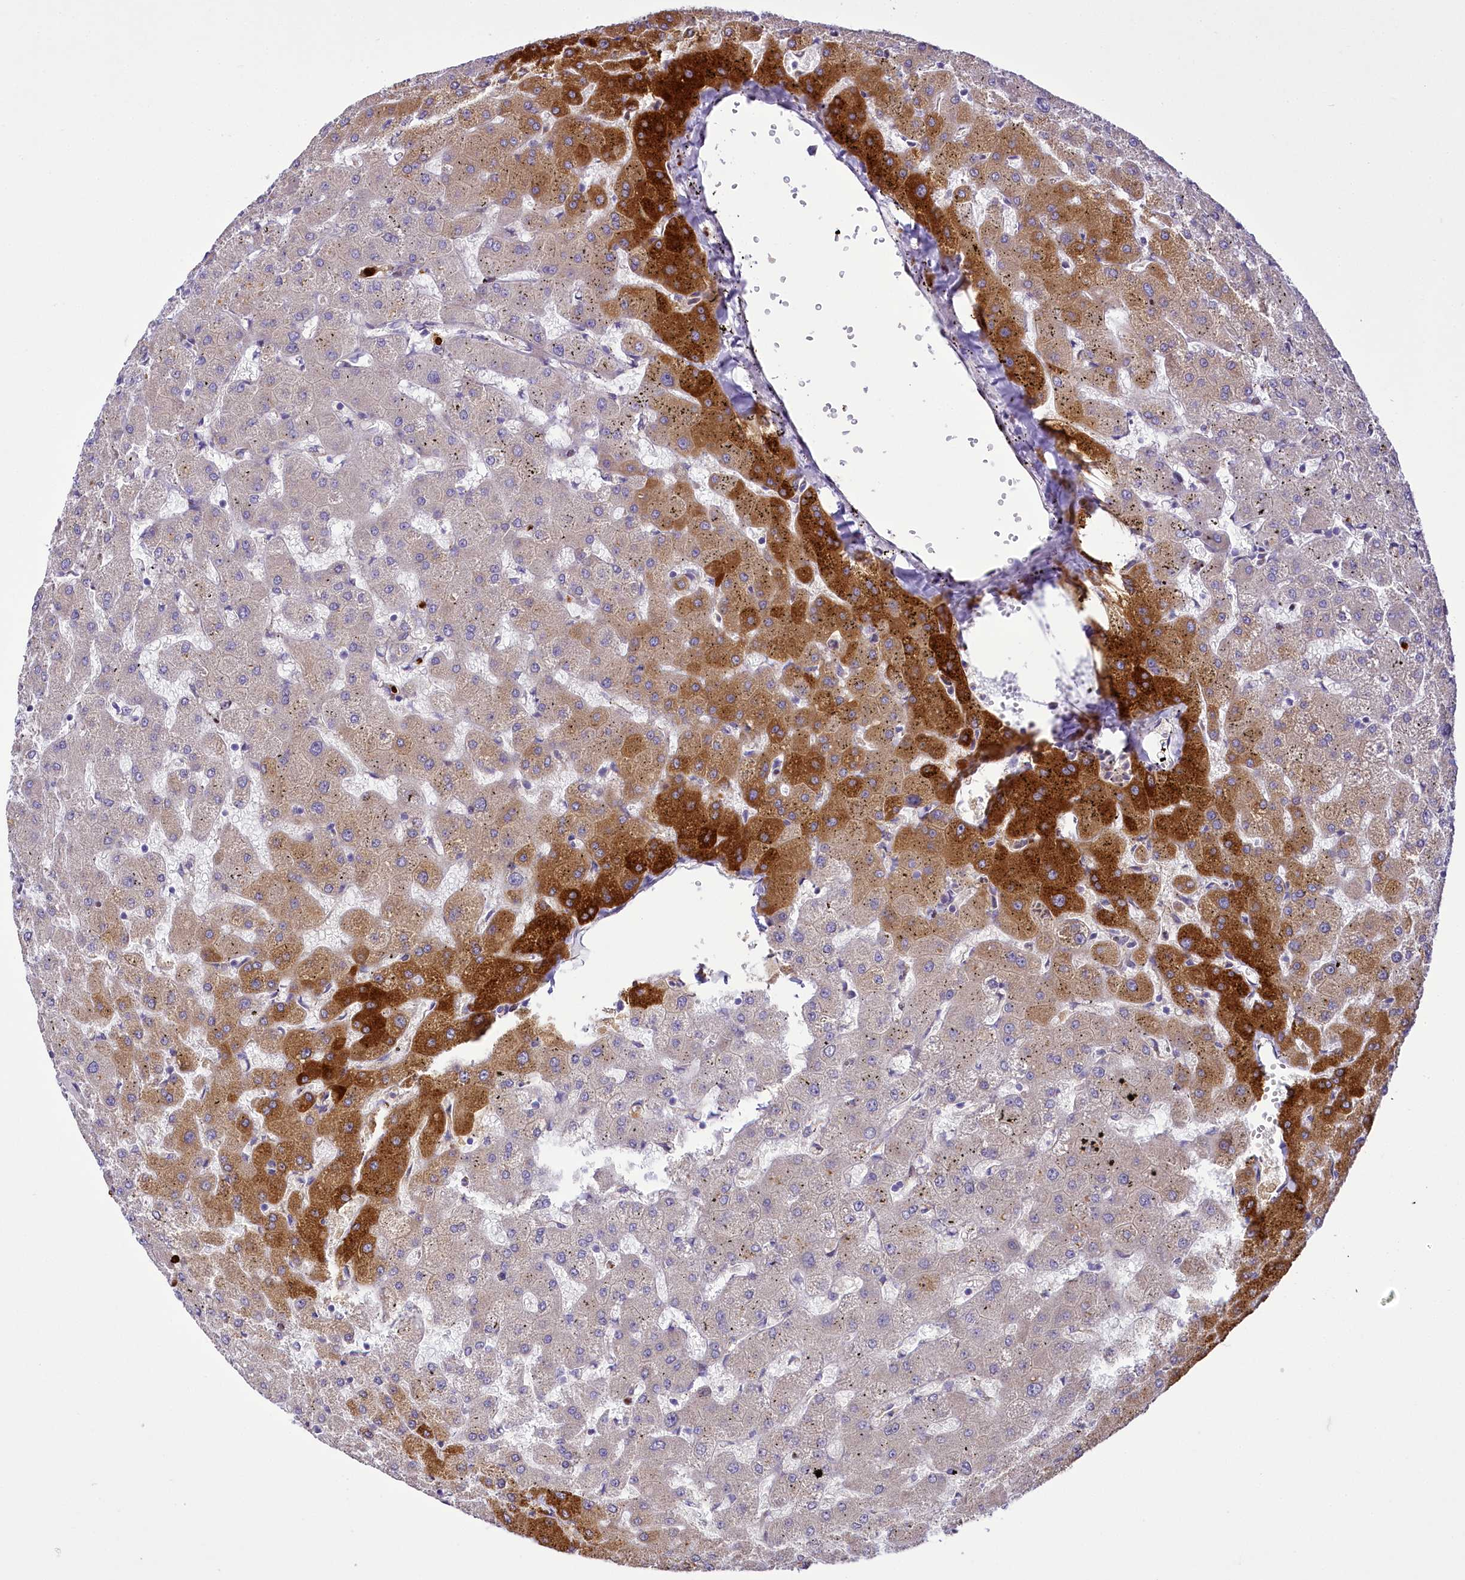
{"staining": {"intensity": "weak", "quantity": "<25%", "location": "cytoplasmic/membranous"}, "tissue": "liver", "cell_type": "Cholangiocytes", "image_type": "normal", "snomed": [{"axis": "morphology", "description": "Normal tissue, NOS"}, {"axis": "topography", "description": "Liver"}], "caption": "Cholangiocytes show no significant staining in unremarkable liver. The staining was performed using DAB (3,3'-diaminobenzidine) to visualize the protein expression in brown, while the nuclei were stained in blue with hematoxylin (Magnification: 20x).", "gene": "ZC3H12C", "patient": {"sex": "female", "age": 63}}